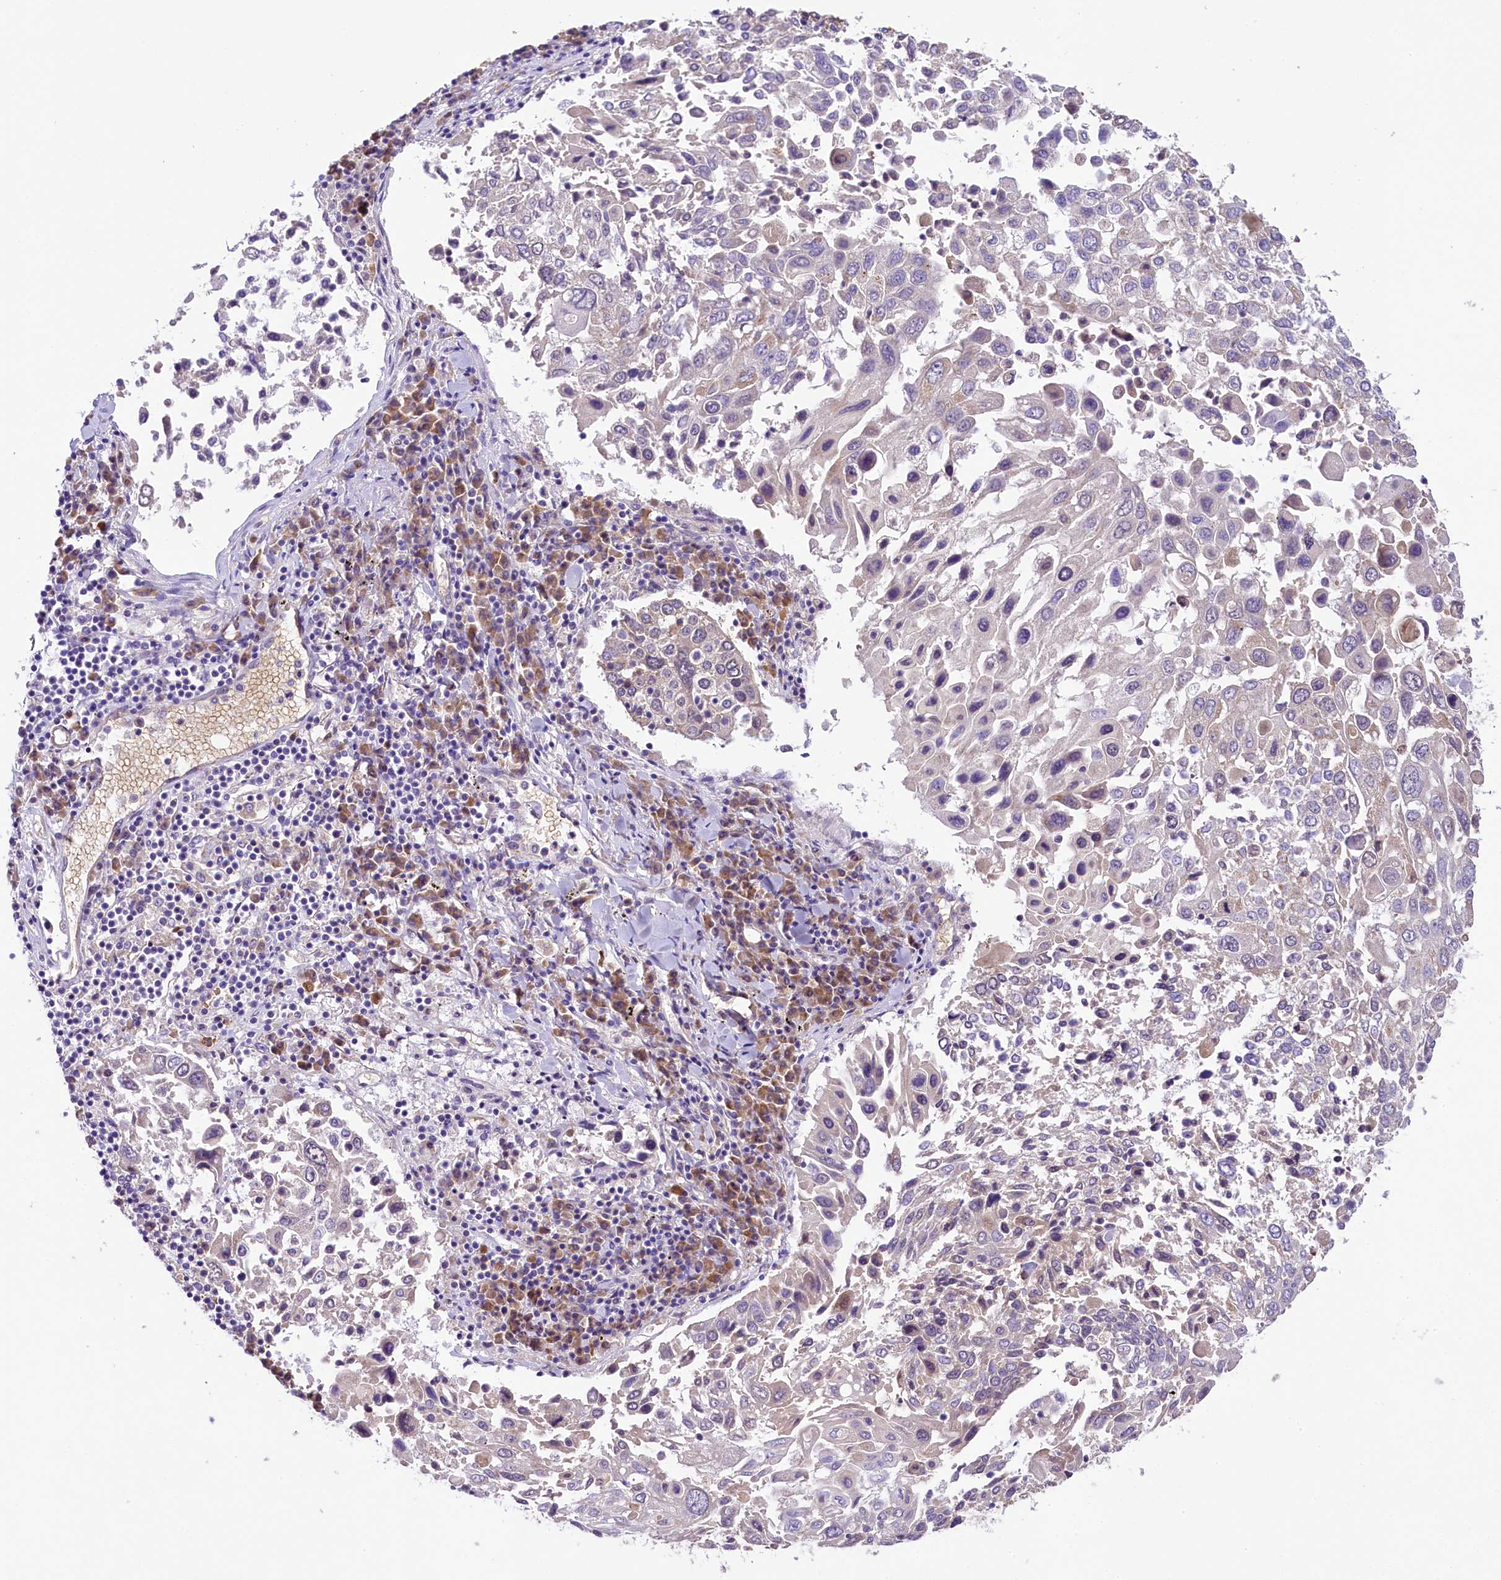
{"staining": {"intensity": "moderate", "quantity": "<25%", "location": "cytoplasmic/membranous"}, "tissue": "lung cancer", "cell_type": "Tumor cells", "image_type": "cancer", "snomed": [{"axis": "morphology", "description": "Squamous cell carcinoma, NOS"}, {"axis": "topography", "description": "Lung"}], "caption": "High-magnification brightfield microscopy of lung squamous cell carcinoma stained with DAB (brown) and counterstained with hematoxylin (blue). tumor cells exhibit moderate cytoplasmic/membranous positivity is appreciated in about<25% of cells. Using DAB (brown) and hematoxylin (blue) stains, captured at high magnification using brightfield microscopy.", "gene": "LARP4", "patient": {"sex": "male", "age": 65}}